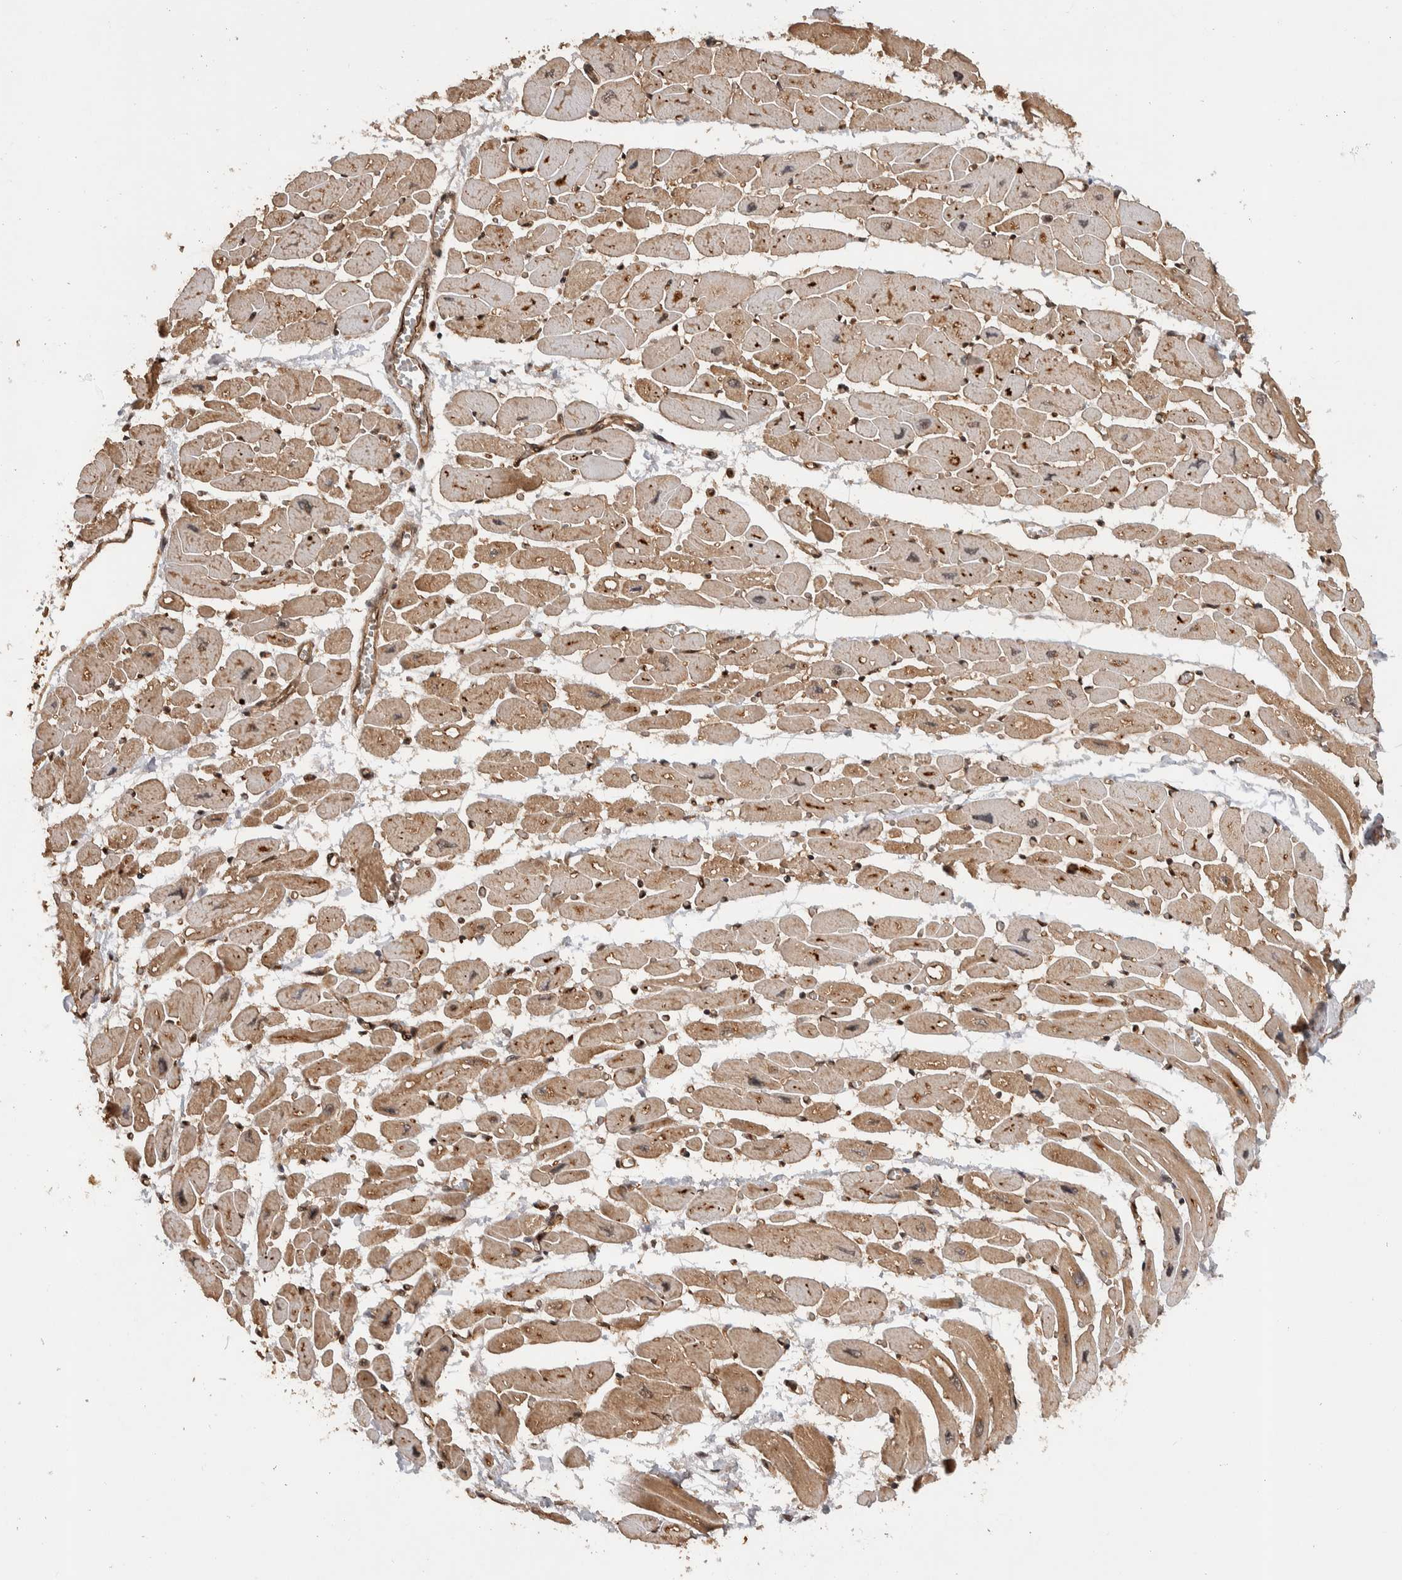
{"staining": {"intensity": "moderate", "quantity": ">75%", "location": "cytoplasmic/membranous,nuclear"}, "tissue": "heart muscle", "cell_type": "Cardiomyocytes", "image_type": "normal", "snomed": [{"axis": "morphology", "description": "Normal tissue, NOS"}, {"axis": "topography", "description": "Heart"}], "caption": "Immunohistochemistry (IHC) image of normal heart muscle stained for a protein (brown), which reveals medium levels of moderate cytoplasmic/membranous,nuclear expression in about >75% of cardiomyocytes.", "gene": "TOR1B", "patient": {"sex": "female", "age": 54}}